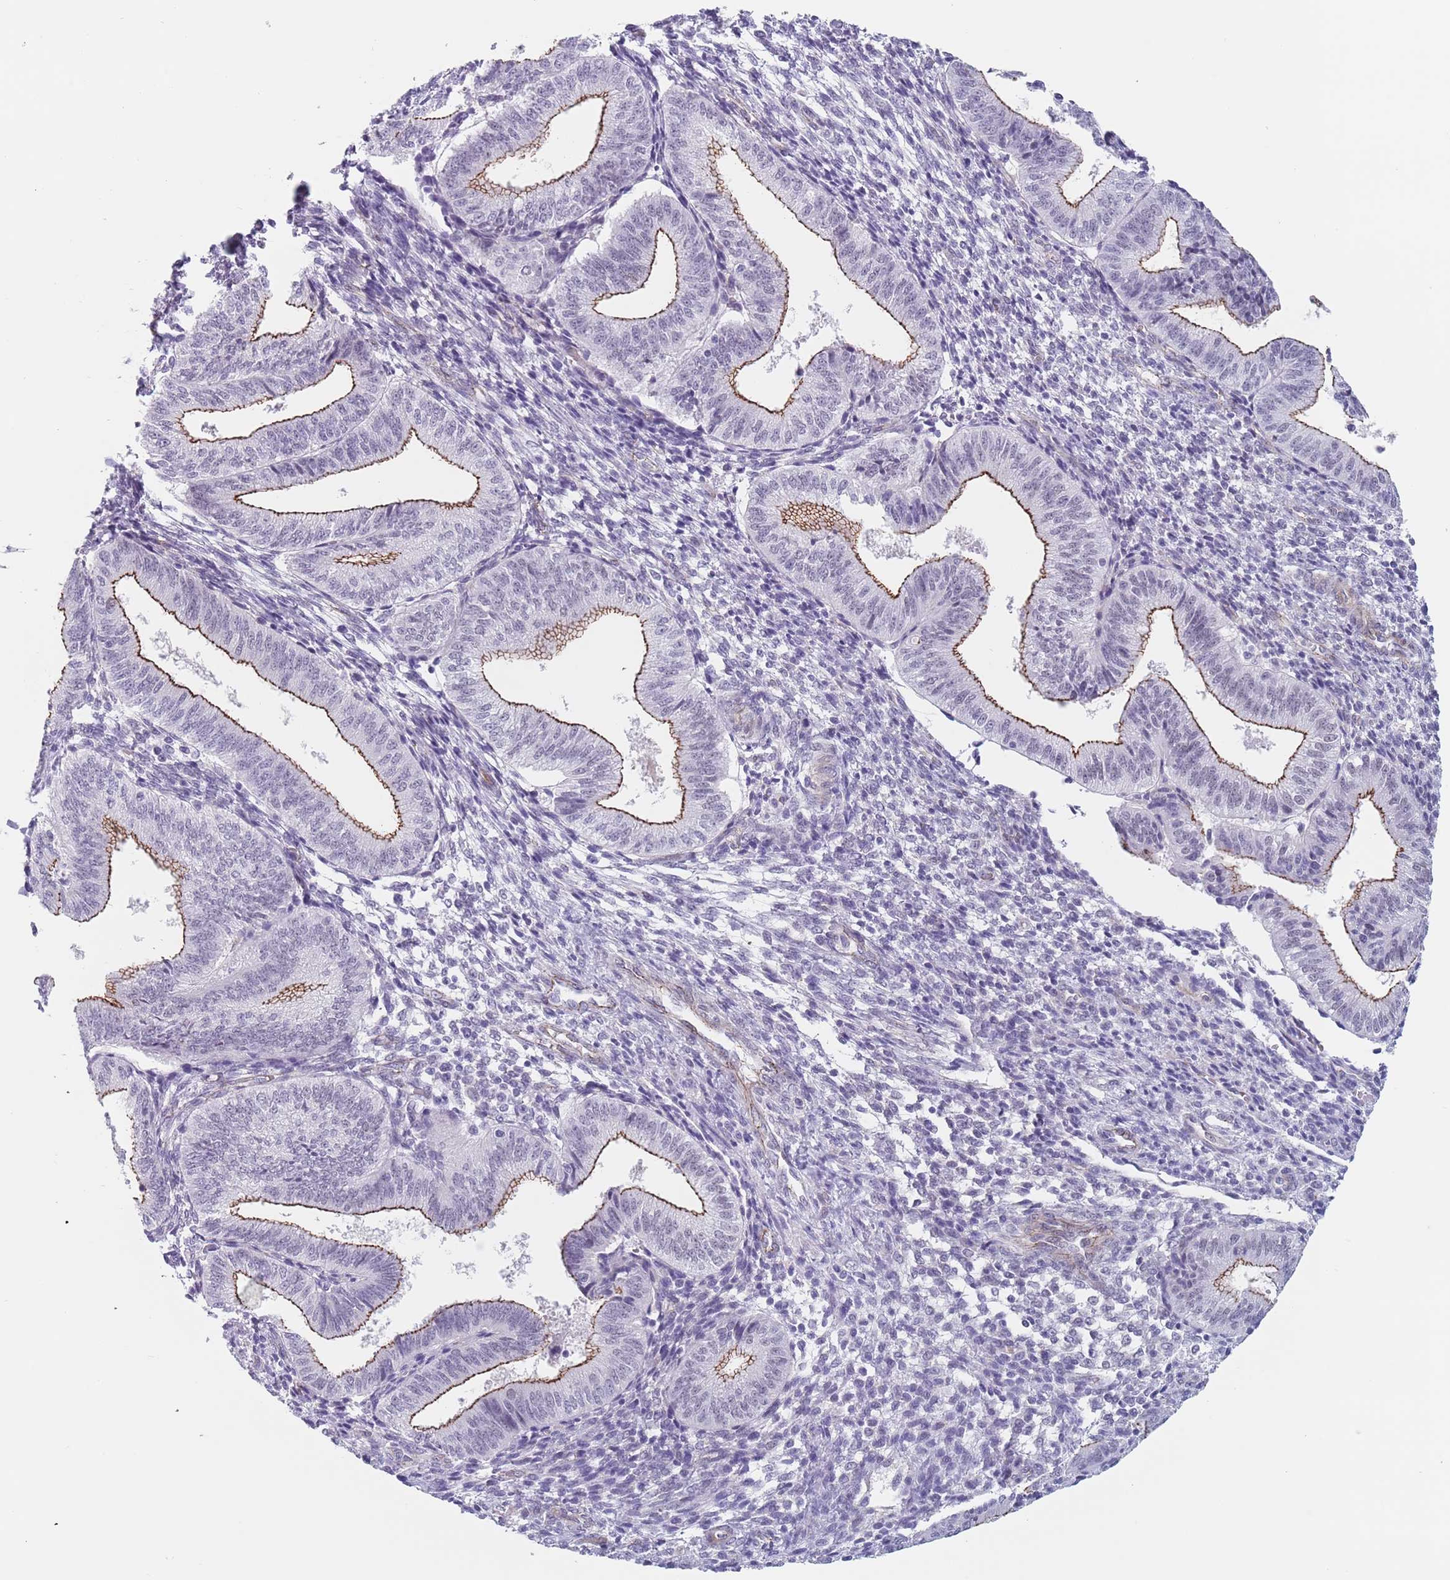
{"staining": {"intensity": "negative", "quantity": "none", "location": "none"}, "tissue": "endometrium", "cell_type": "Cells in endometrial stroma", "image_type": "normal", "snomed": [{"axis": "morphology", "description": "Normal tissue, NOS"}, {"axis": "topography", "description": "Endometrium"}], "caption": "A histopathology image of human endometrium is negative for staining in cells in endometrial stroma. The staining is performed using DAB brown chromogen with nuclei counter-stained in using hematoxylin.", "gene": "OR5A2", "patient": {"sex": "female", "age": 34}}